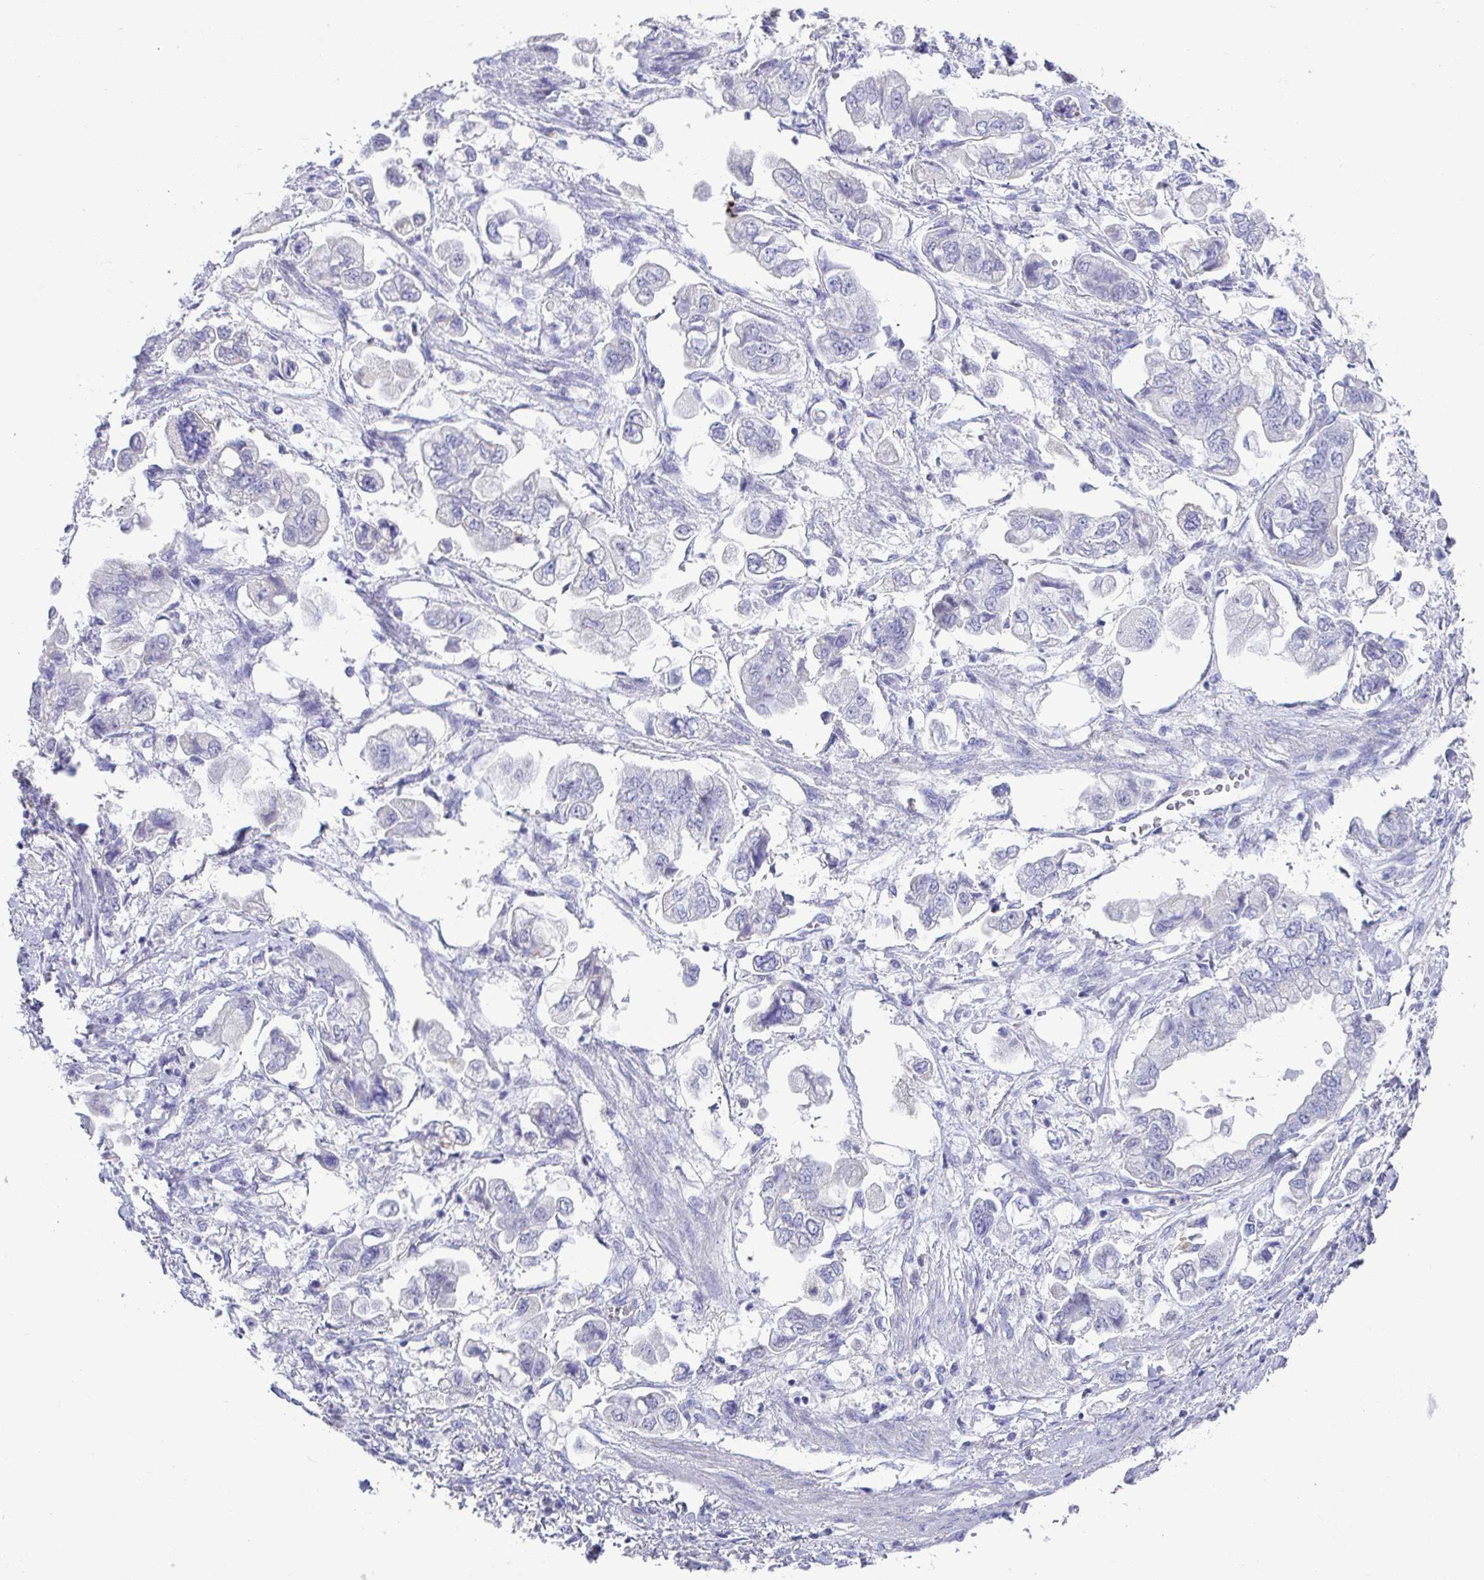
{"staining": {"intensity": "negative", "quantity": "none", "location": "none"}, "tissue": "stomach cancer", "cell_type": "Tumor cells", "image_type": "cancer", "snomed": [{"axis": "morphology", "description": "Adenocarcinoma, NOS"}, {"axis": "topography", "description": "Stomach"}], "caption": "Tumor cells show no significant positivity in adenocarcinoma (stomach).", "gene": "CXCR1", "patient": {"sex": "male", "age": 62}}